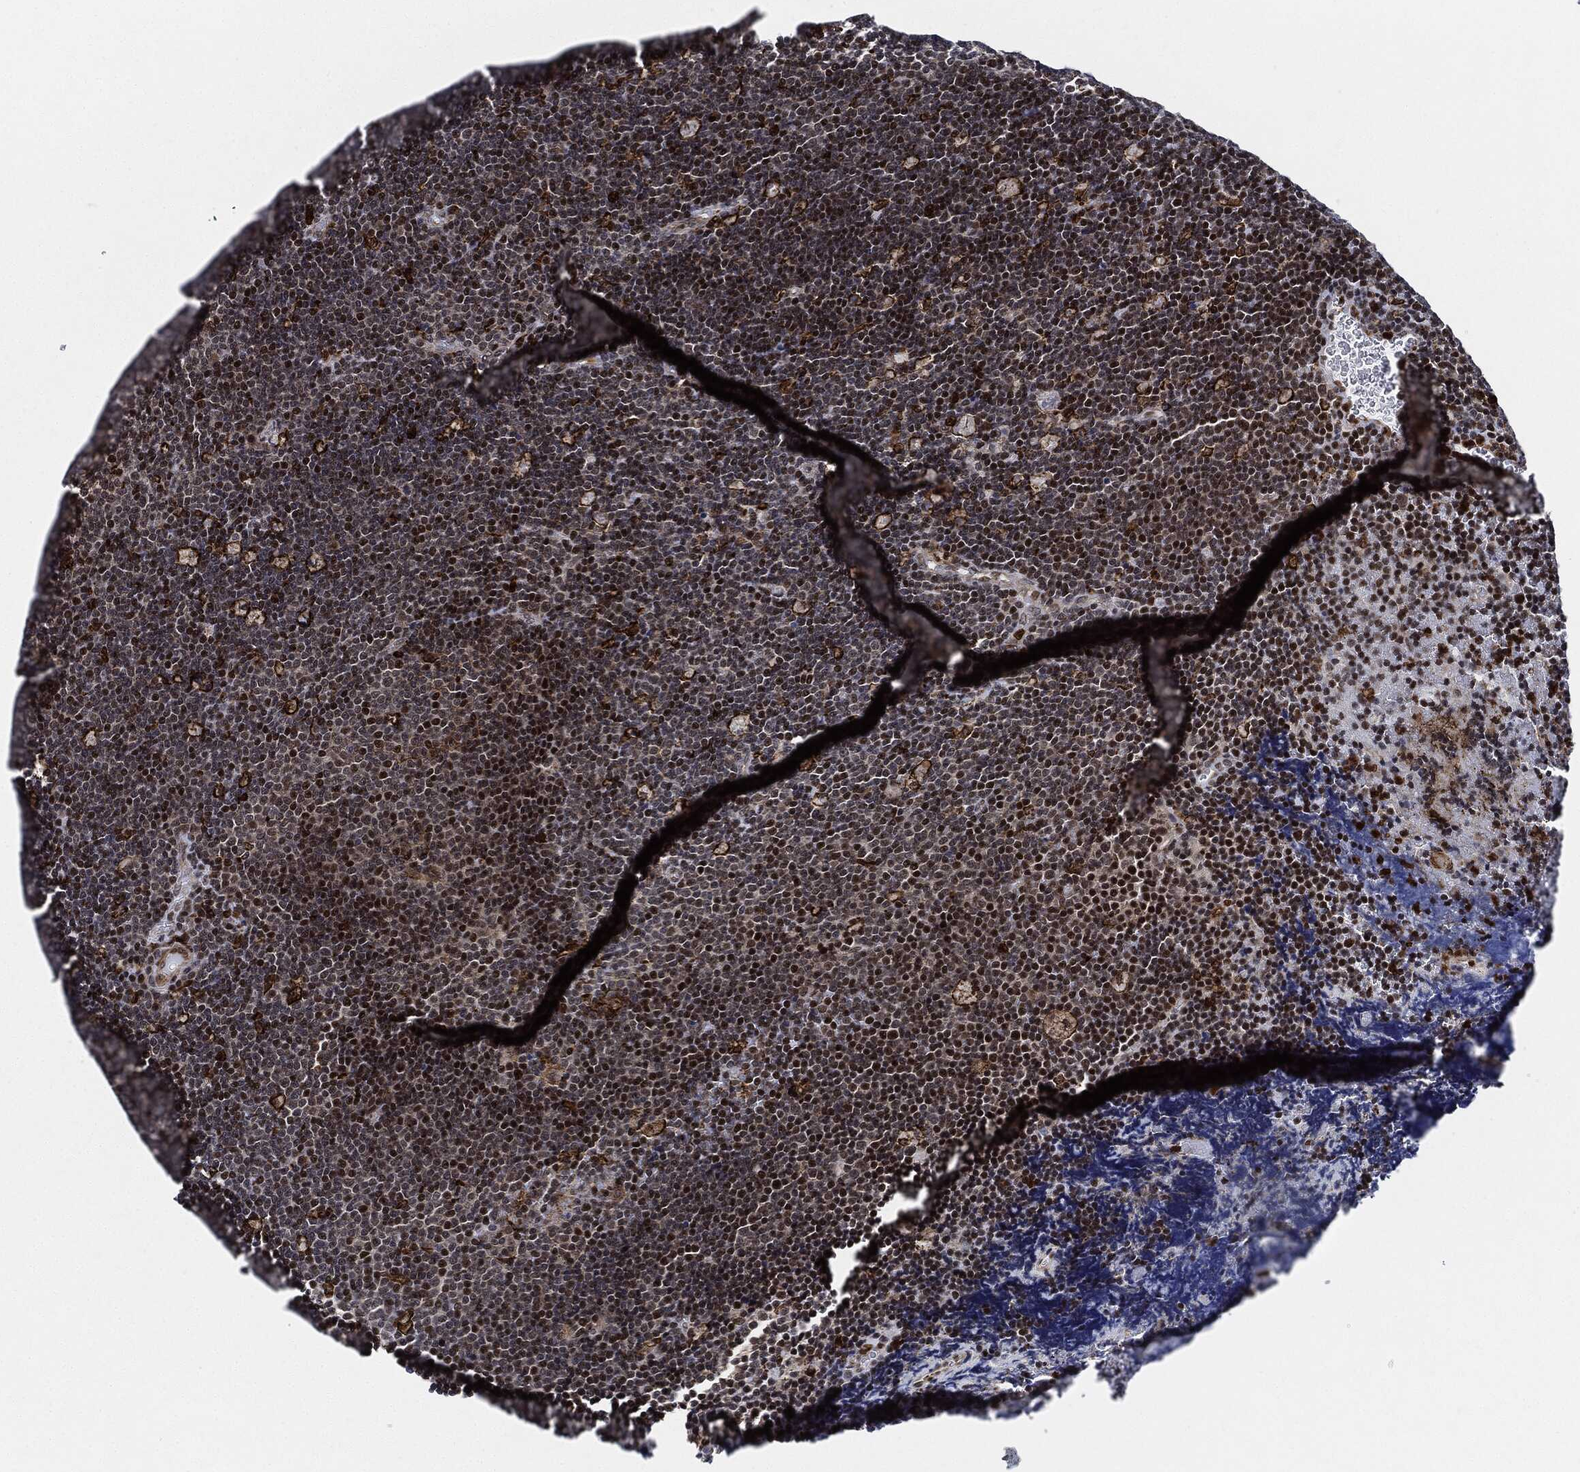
{"staining": {"intensity": "strong", "quantity": "25%-75%", "location": "nuclear"}, "tissue": "lymphoma", "cell_type": "Tumor cells", "image_type": "cancer", "snomed": [{"axis": "morphology", "description": "Malignant lymphoma, non-Hodgkin's type, Low grade"}, {"axis": "topography", "description": "Brain"}], "caption": "Protein staining demonstrates strong nuclear expression in about 25%-75% of tumor cells in low-grade malignant lymphoma, non-Hodgkin's type.", "gene": "NANOS3", "patient": {"sex": "female", "age": 66}}